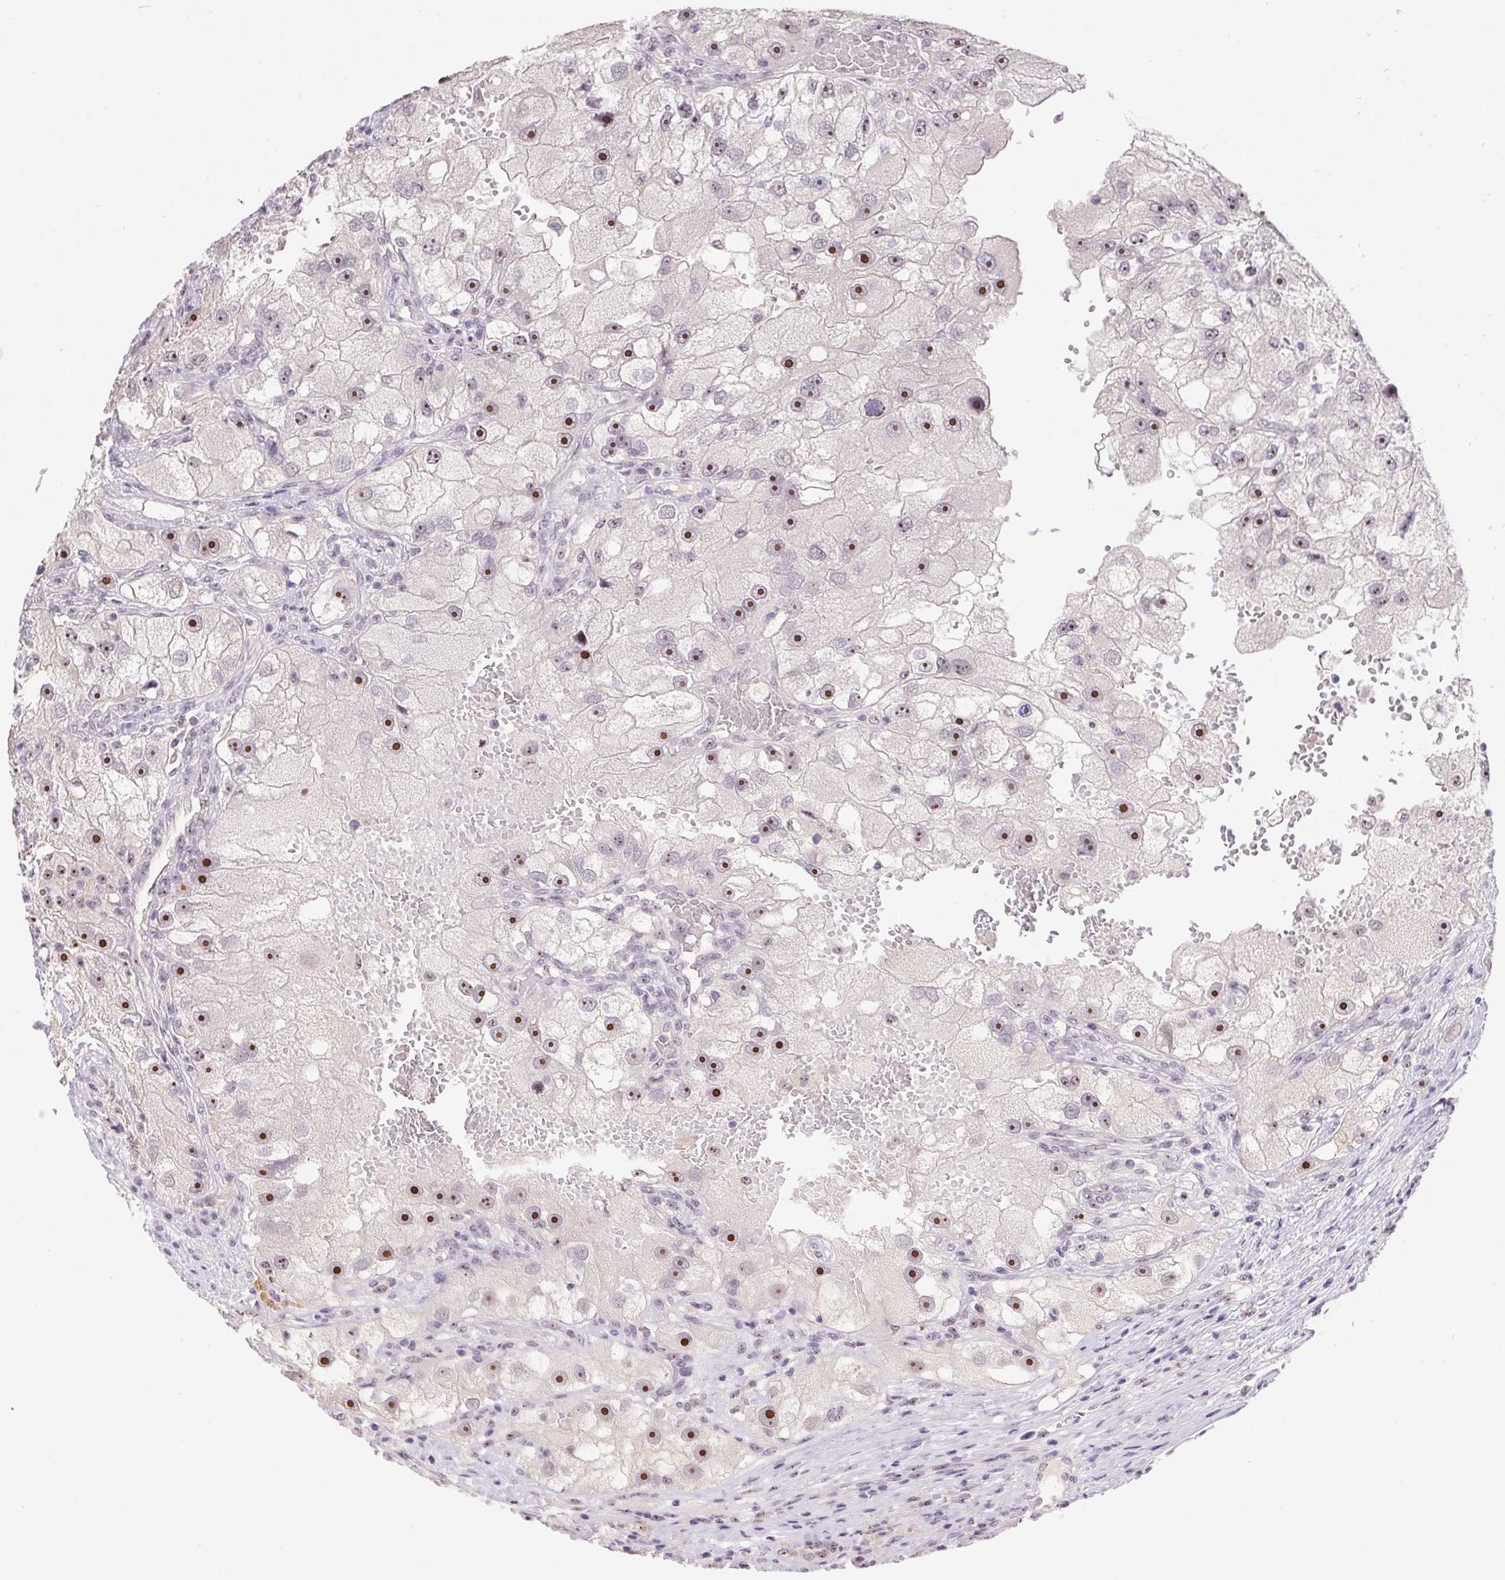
{"staining": {"intensity": "moderate", "quantity": ">75%", "location": "nuclear"}, "tissue": "renal cancer", "cell_type": "Tumor cells", "image_type": "cancer", "snomed": [{"axis": "morphology", "description": "Adenocarcinoma, NOS"}, {"axis": "topography", "description": "Kidney"}], "caption": "Renal cancer stained with DAB immunohistochemistry demonstrates medium levels of moderate nuclear expression in approximately >75% of tumor cells. The staining was performed using DAB (3,3'-diaminobenzidine), with brown indicating positive protein expression. Nuclei are stained blue with hematoxylin.", "gene": "BATF2", "patient": {"sex": "male", "age": 63}}